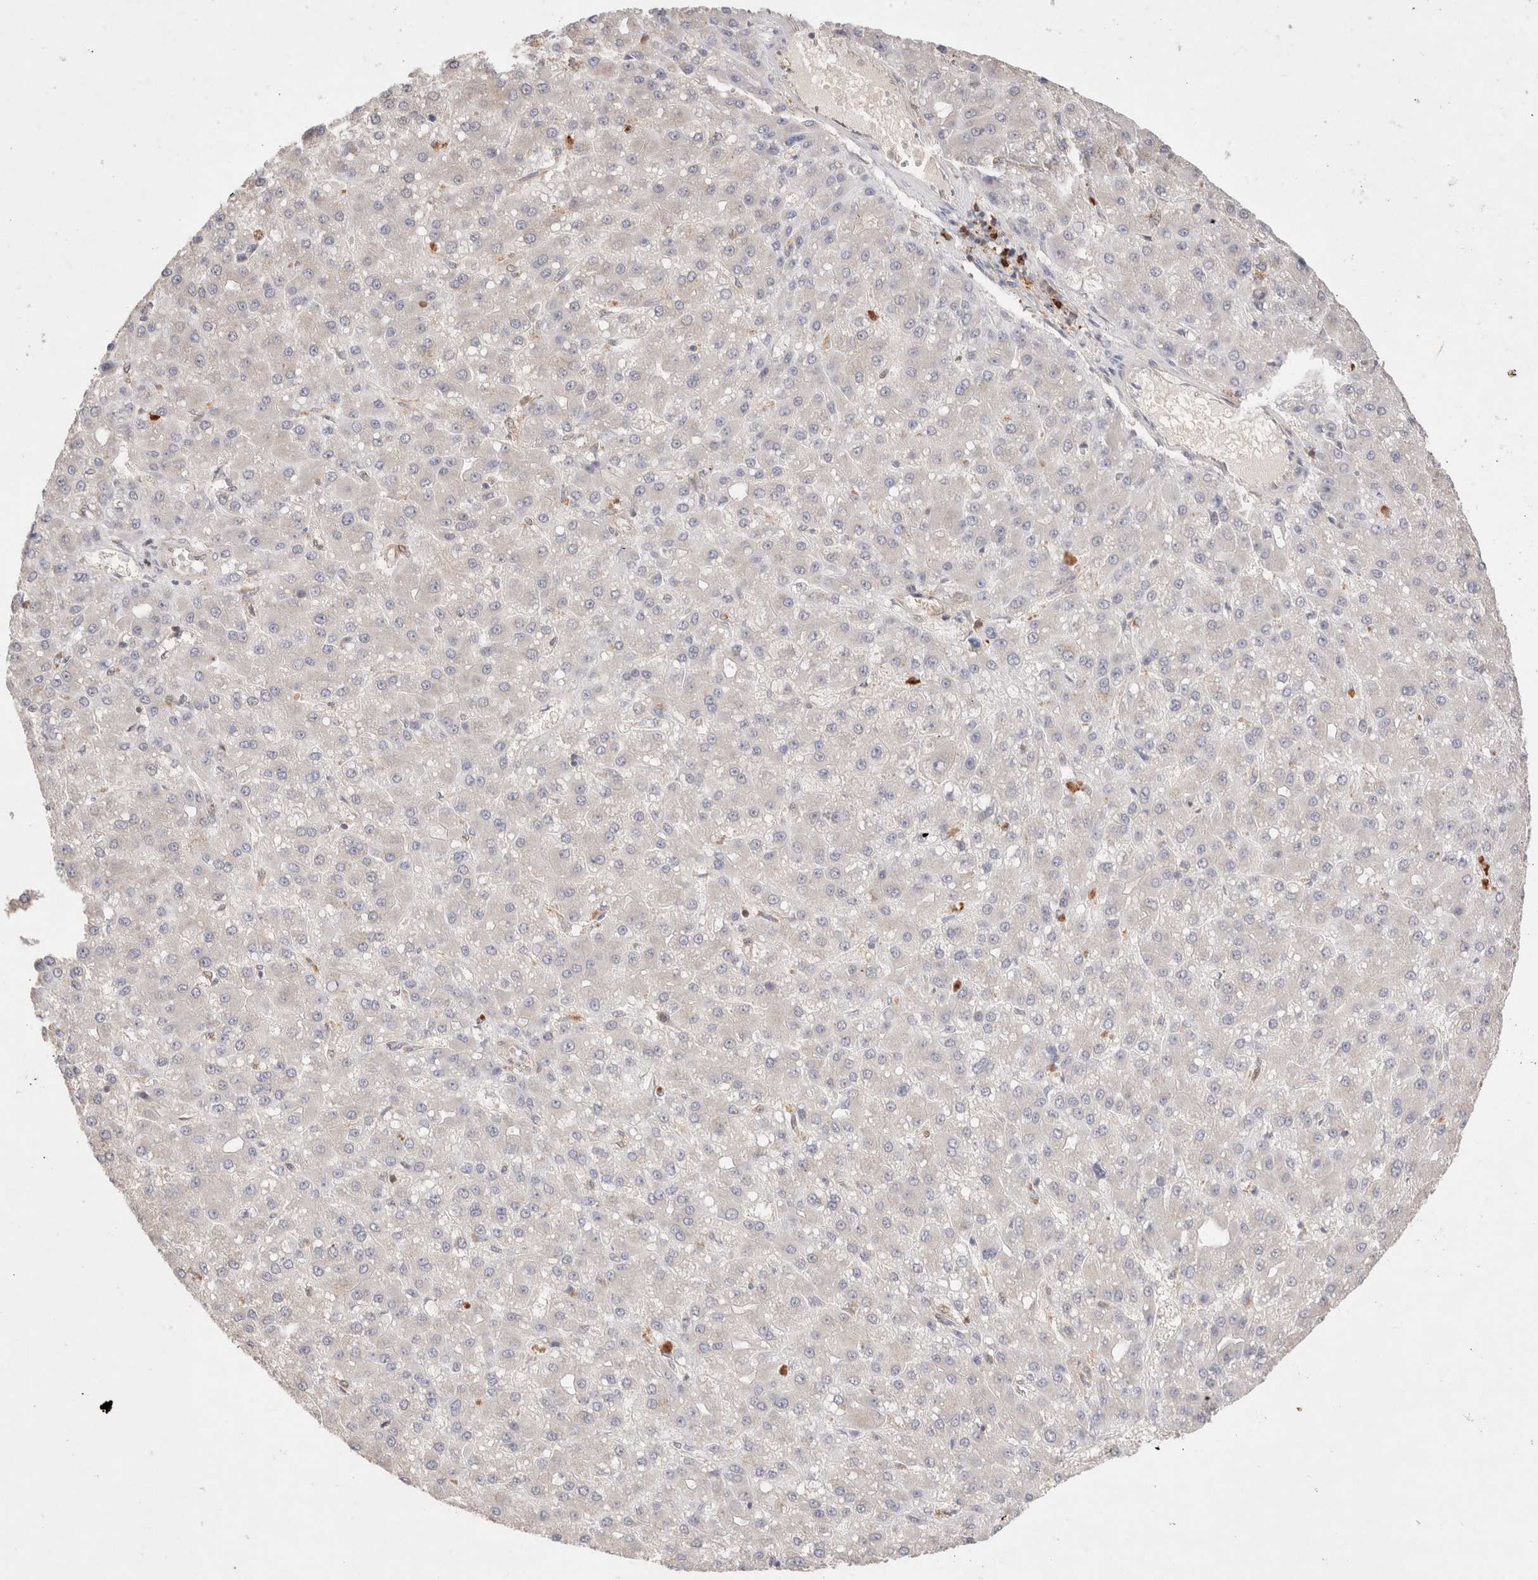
{"staining": {"intensity": "negative", "quantity": "none", "location": "none"}, "tissue": "liver cancer", "cell_type": "Tumor cells", "image_type": "cancer", "snomed": [{"axis": "morphology", "description": "Carcinoma, Hepatocellular, NOS"}, {"axis": "topography", "description": "Liver"}], "caption": "This is an IHC image of human liver cancer (hepatocellular carcinoma). There is no staining in tumor cells.", "gene": "STARD10", "patient": {"sex": "male", "age": 67}}